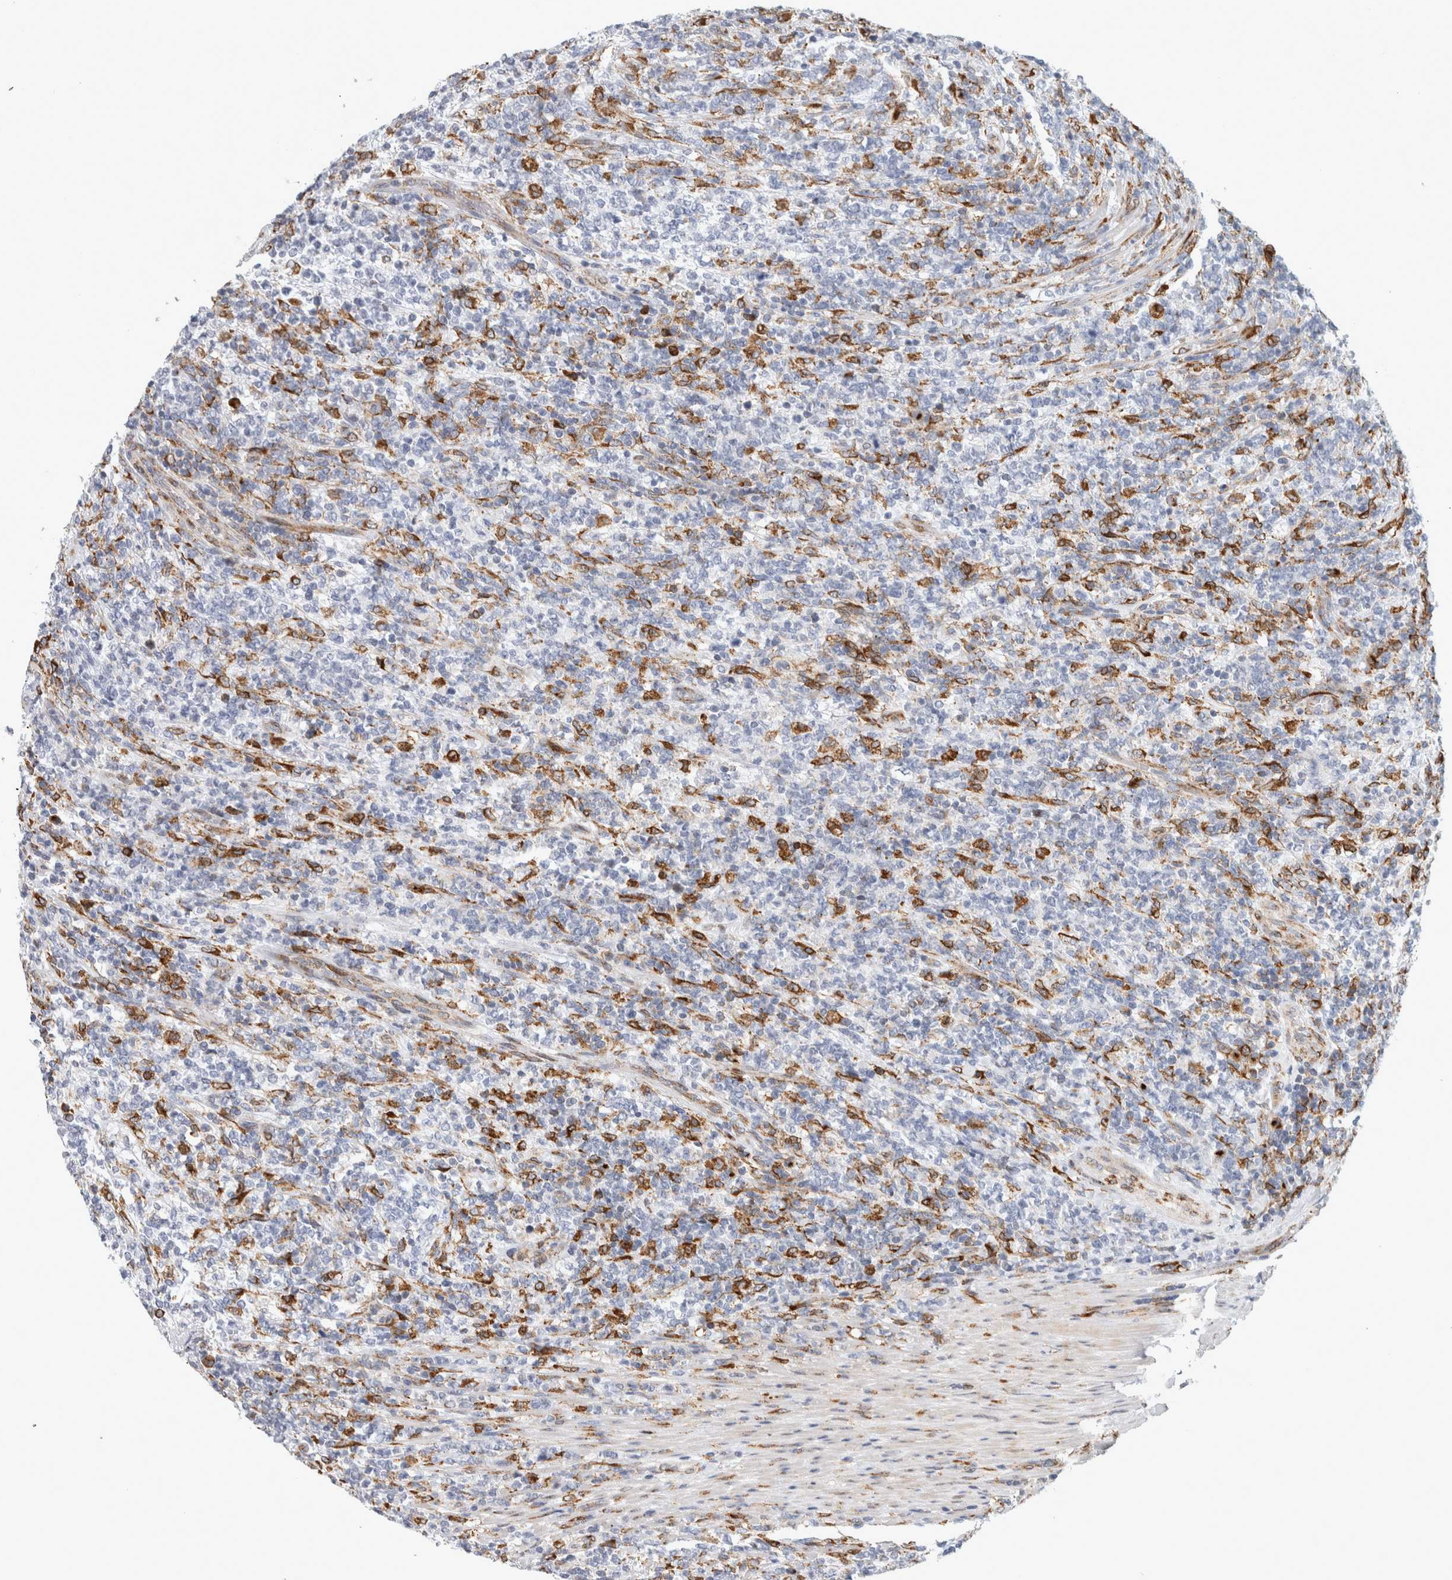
{"staining": {"intensity": "moderate", "quantity": "<25%", "location": "cytoplasmic/membranous"}, "tissue": "lymphoma", "cell_type": "Tumor cells", "image_type": "cancer", "snomed": [{"axis": "morphology", "description": "Malignant lymphoma, non-Hodgkin's type, High grade"}, {"axis": "topography", "description": "Soft tissue"}], "caption": "This image reveals lymphoma stained with immunohistochemistry to label a protein in brown. The cytoplasmic/membranous of tumor cells show moderate positivity for the protein. Nuclei are counter-stained blue.", "gene": "MCFD2", "patient": {"sex": "male", "age": 18}}